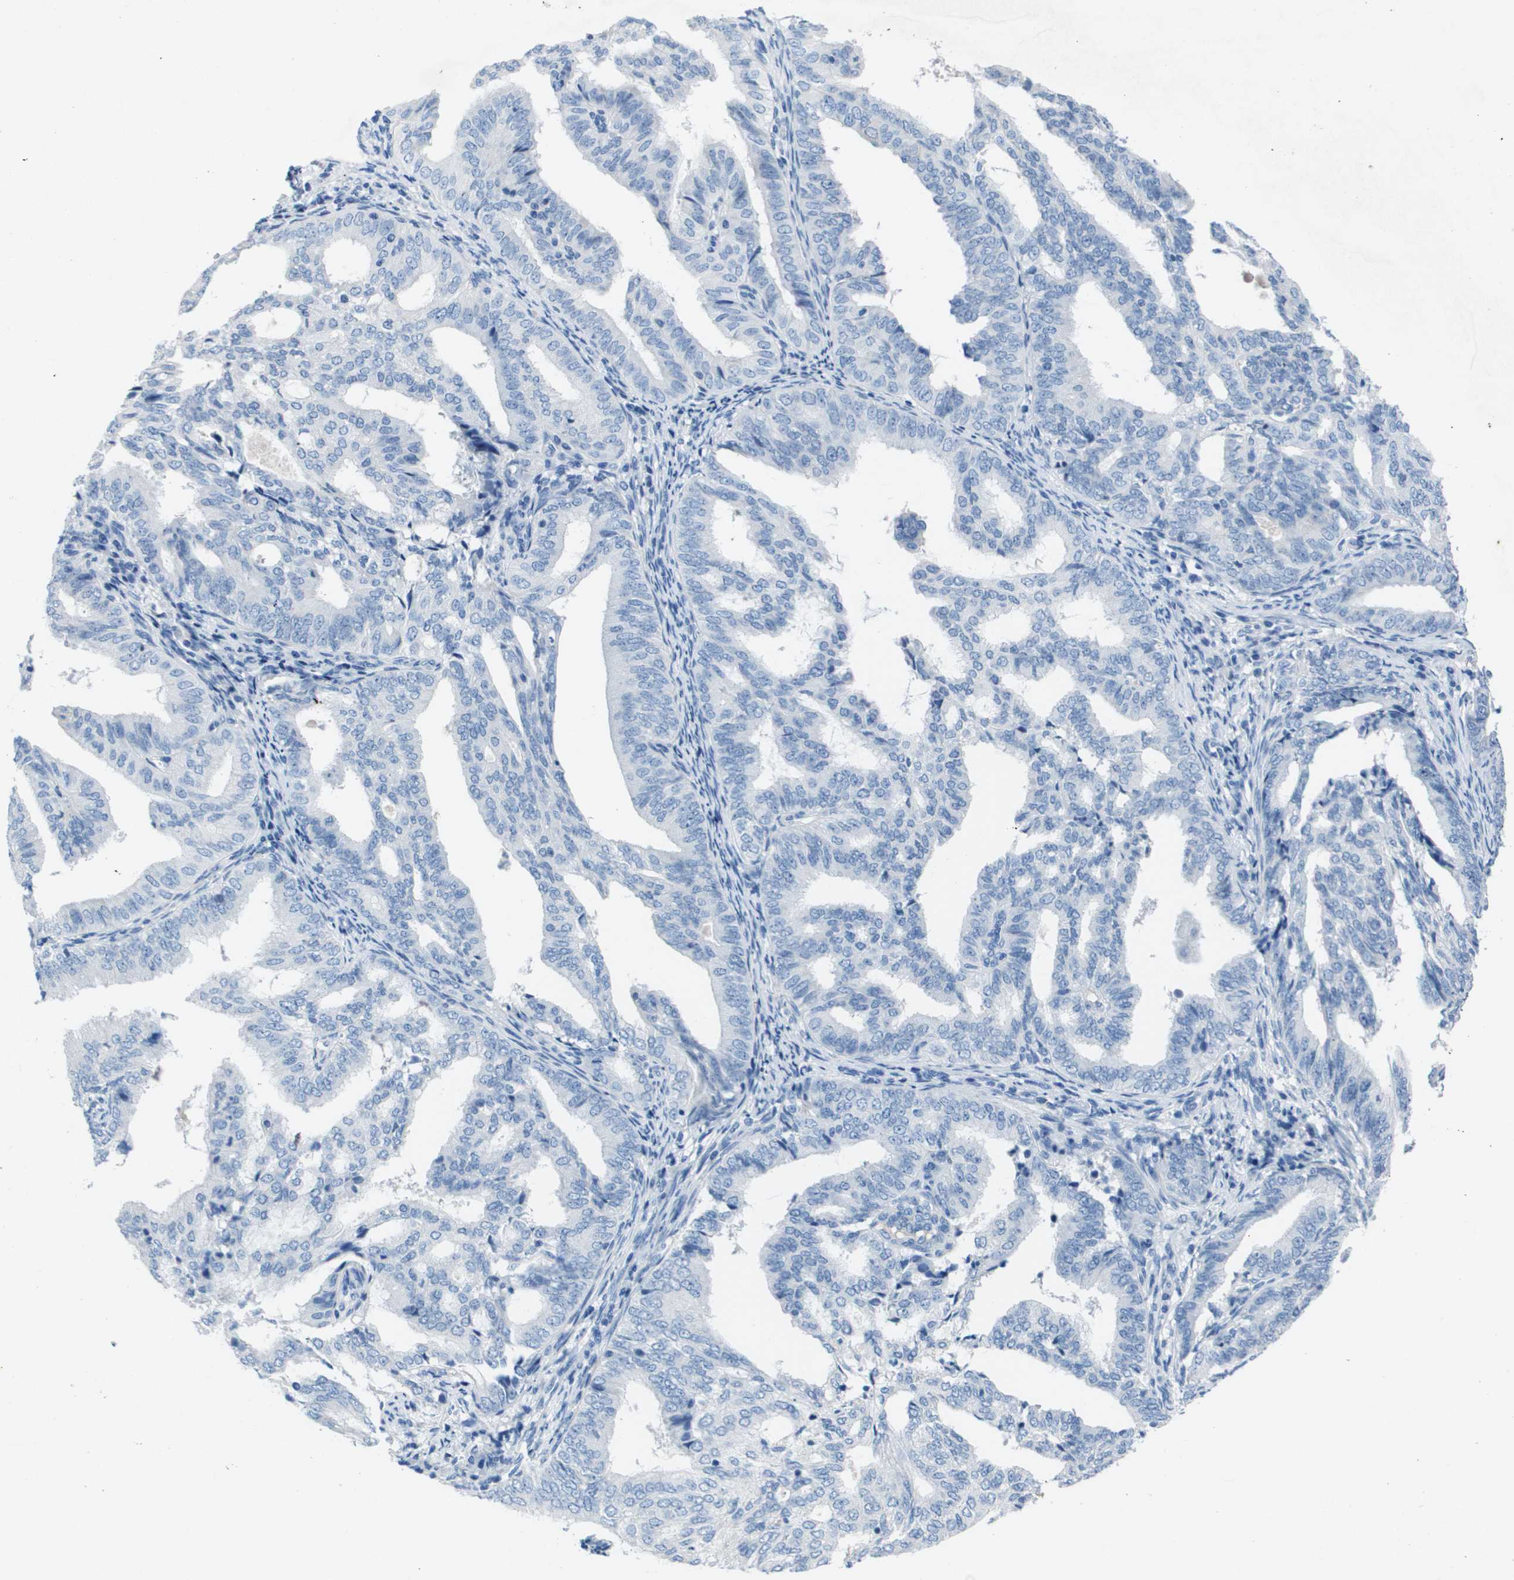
{"staining": {"intensity": "negative", "quantity": "none", "location": "none"}, "tissue": "endometrial cancer", "cell_type": "Tumor cells", "image_type": "cancer", "snomed": [{"axis": "morphology", "description": "Adenocarcinoma, NOS"}, {"axis": "topography", "description": "Endometrium"}], "caption": "Micrograph shows no significant protein staining in tumor cells of endometrial cancer (adenocarcinoma).", "gene": "NCS1", "patient": {"sex": "female", "age": 58}}